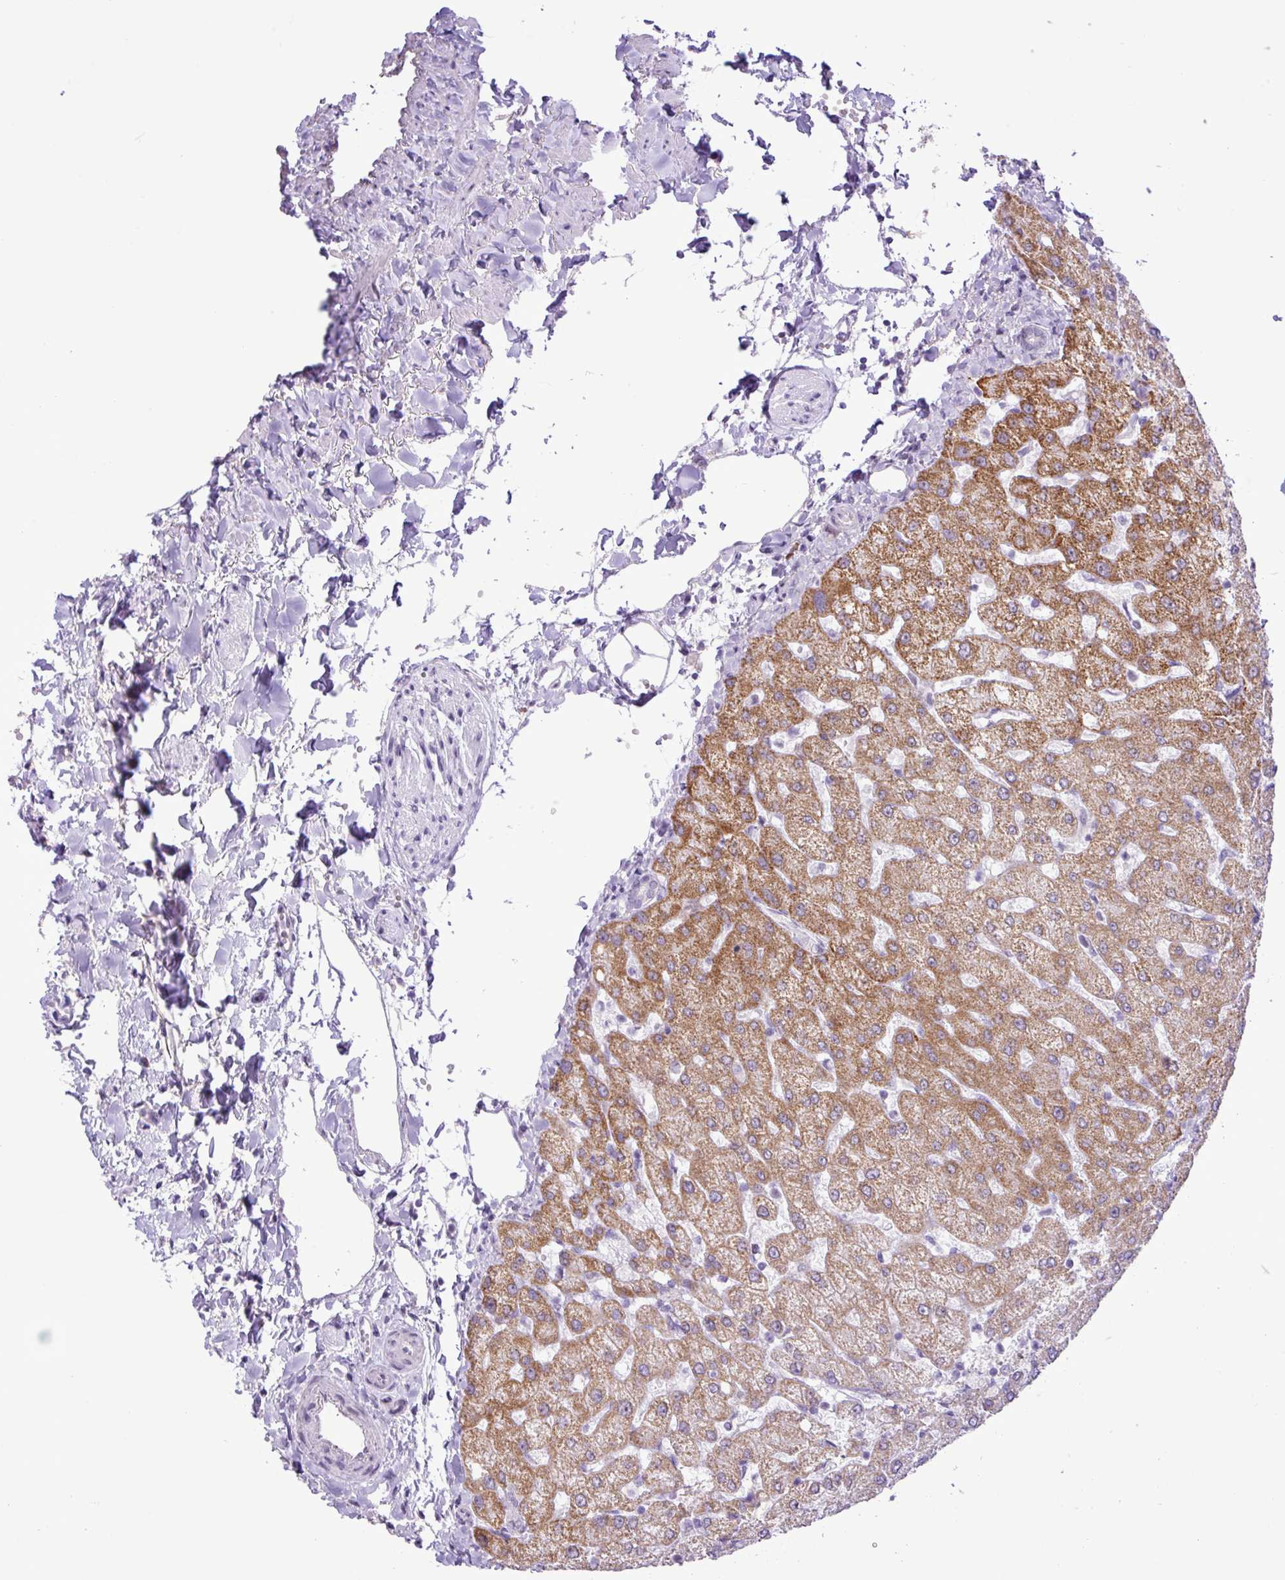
{"staining": {"intensity": "negative", "quantity": "none", "location": "none"}, "tissue": "liver", "cell_type": "Cholangiocytes", "image_type": "normal", "snomed": [{"axis": "morphology", "description": "Normal tissue, NOS"}, {"axis": "topography", "description": "Liver"}], "caption": "Immunohistochemistry of unremarkable liver displays no expression in cholangiocytes.", "gene": "ELOA2", "patient": {"sex": "female", "age": 54}}